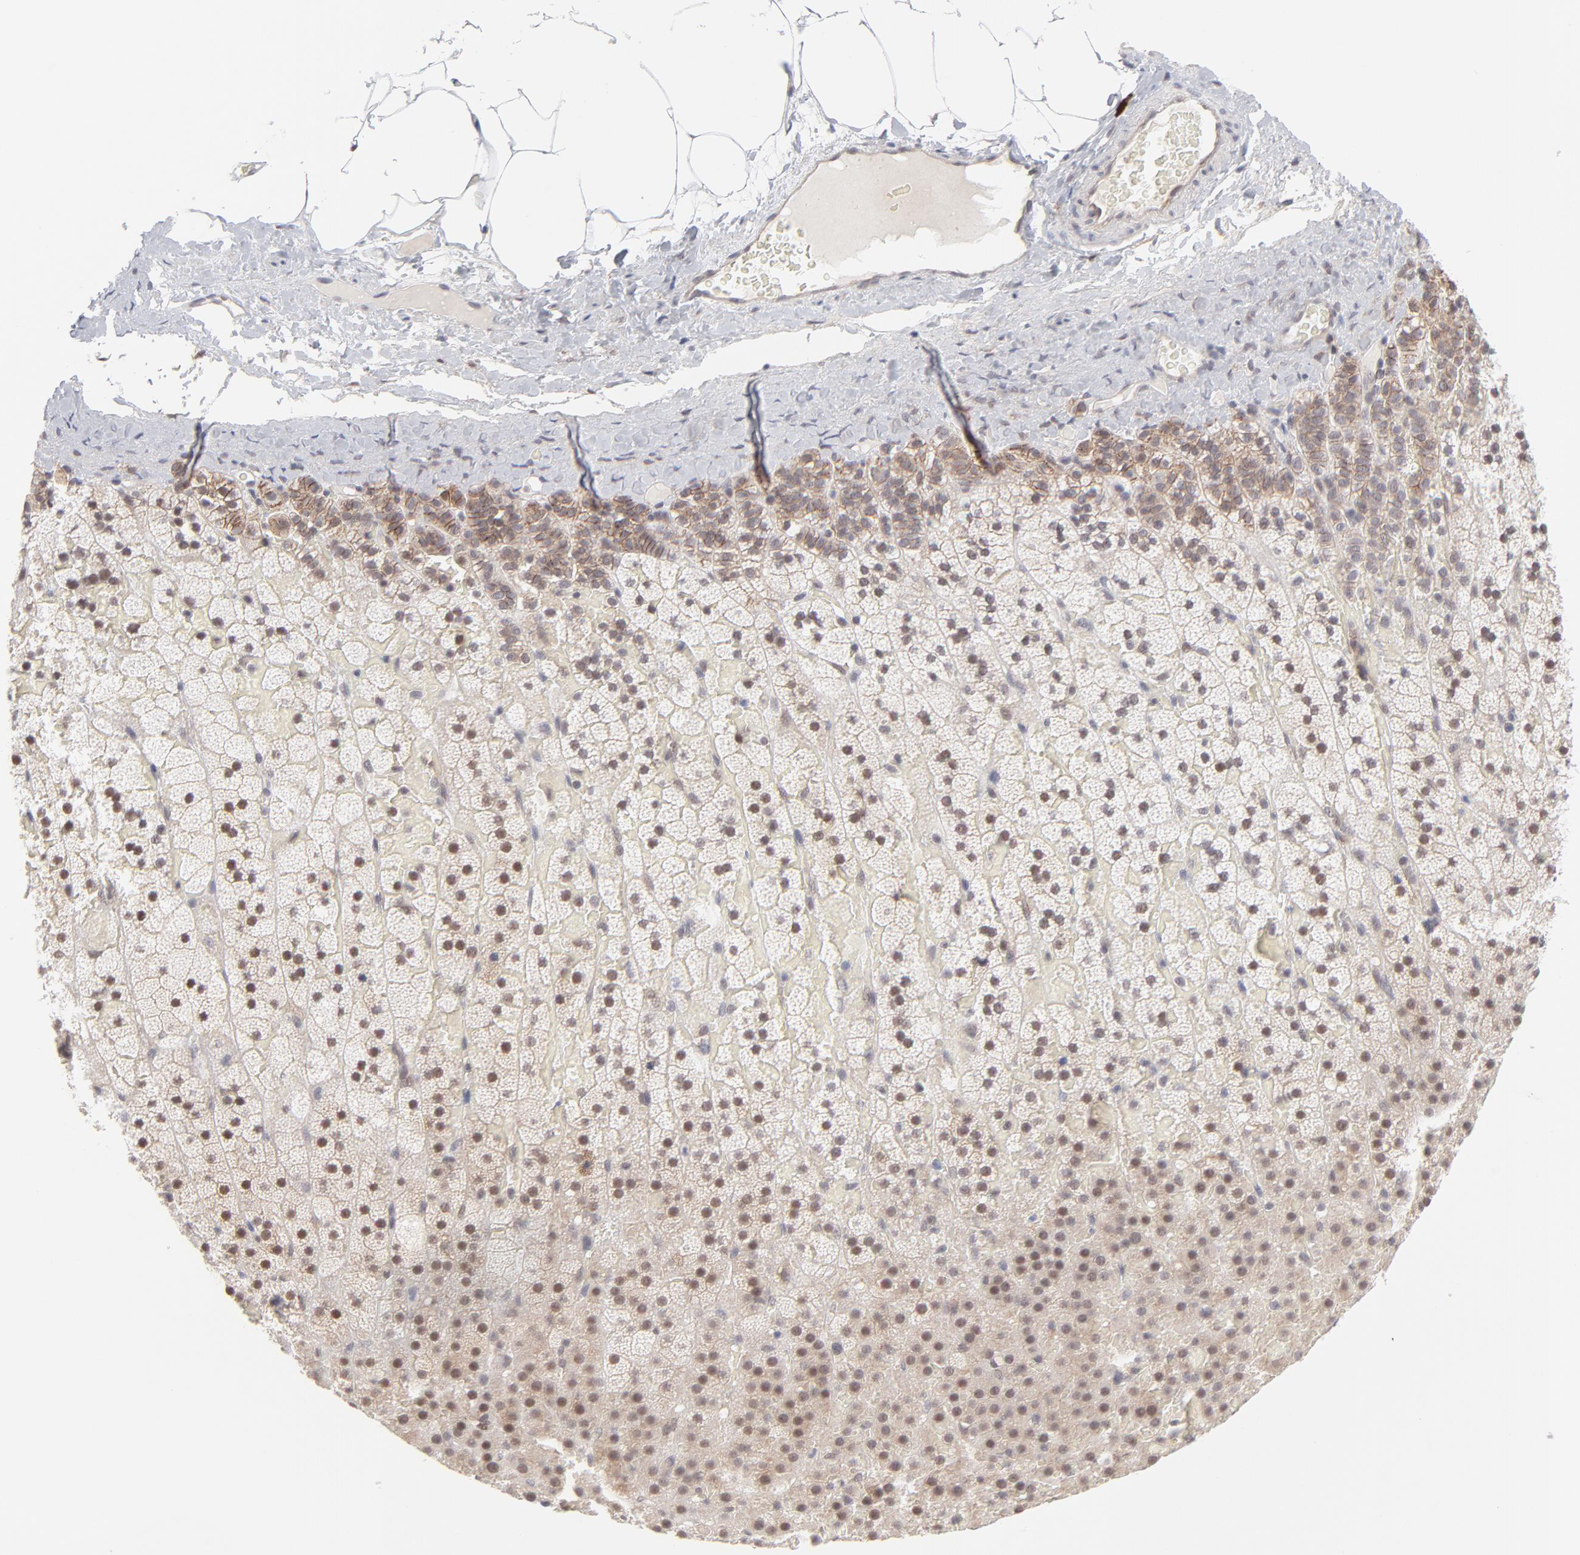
{"staining": {"intensity": "moderate", "quantity": "25%-75%", "location": "cytoplasmic/membranous,nuclear"}, "tissue": "adrenal gland", "cell_type": "Glandular cells", "image_type": "normal", "snomed": [{"axis": "morphology", "description": "Normal tissue, NOS"}, {"axis": "topography", "description": "Adrenal gland"}], "caption": "The photomicrograph shows a brown stain indicating the presence of a protein in the cytoplasmic/membranous,nuclear of glandular cells in adrenal gland.", "gene": "NBN", "patient": {"sex": "male", "age": 35}}